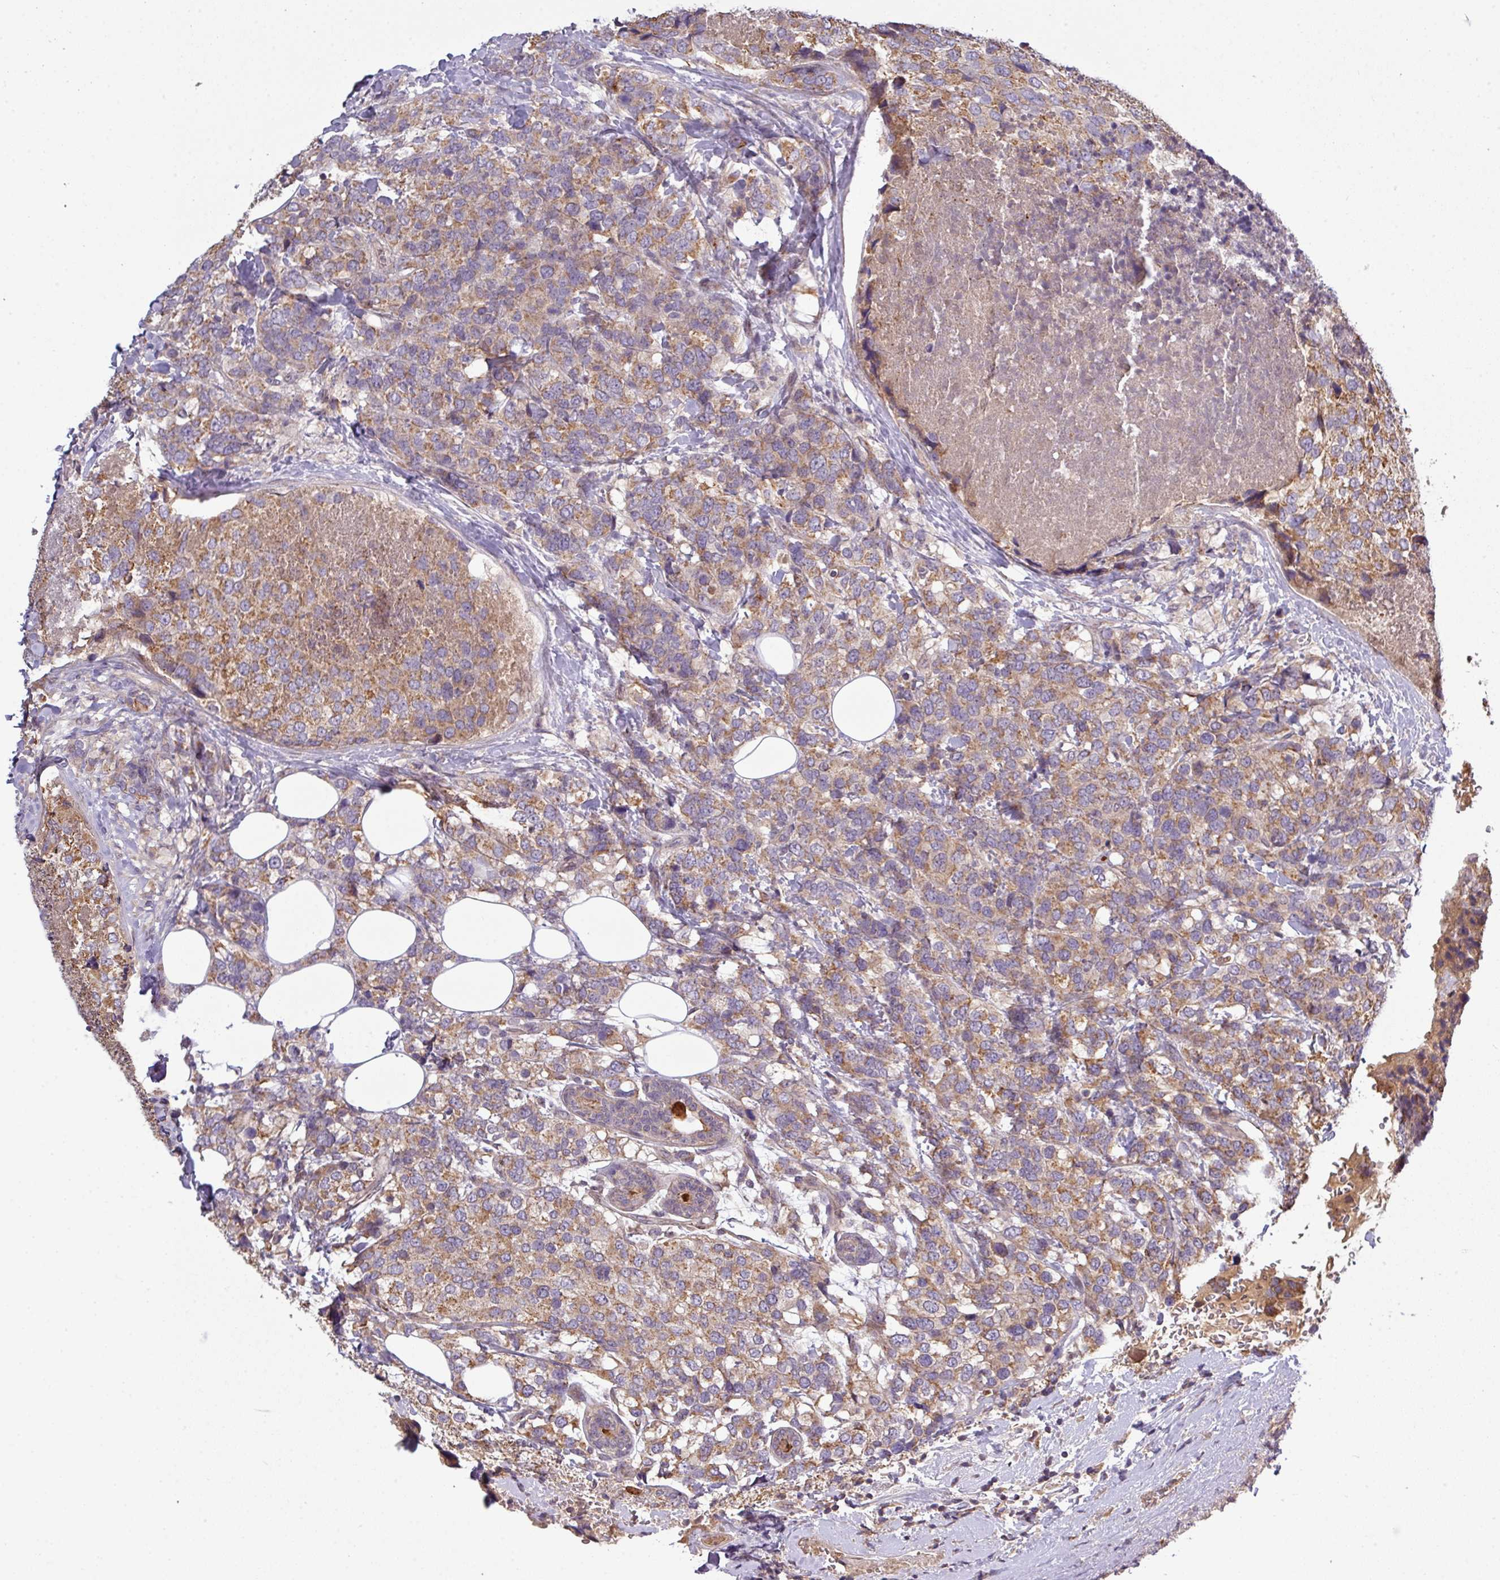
{"staining": {"intensity": "moderate", "quantity": ">75%", "location": "cytoplasmic/membranous"}, "tissue": "breast cancer", "cell_type": "Tumor cells", "image_type": "cancer", "snomed": [{"axis": "morphology", "description": "Lobular carcinoma"}, {"axis": "topography", "description": "Breast"}], "caption": "Protein expression analysis of breast lobular carcinoma demonstrates moderate cytoplasmic/membranous staining in approximately >75% of tumor cells.", "gene": "PAPLN", "patient": {"sex": "female", "age": 59}}